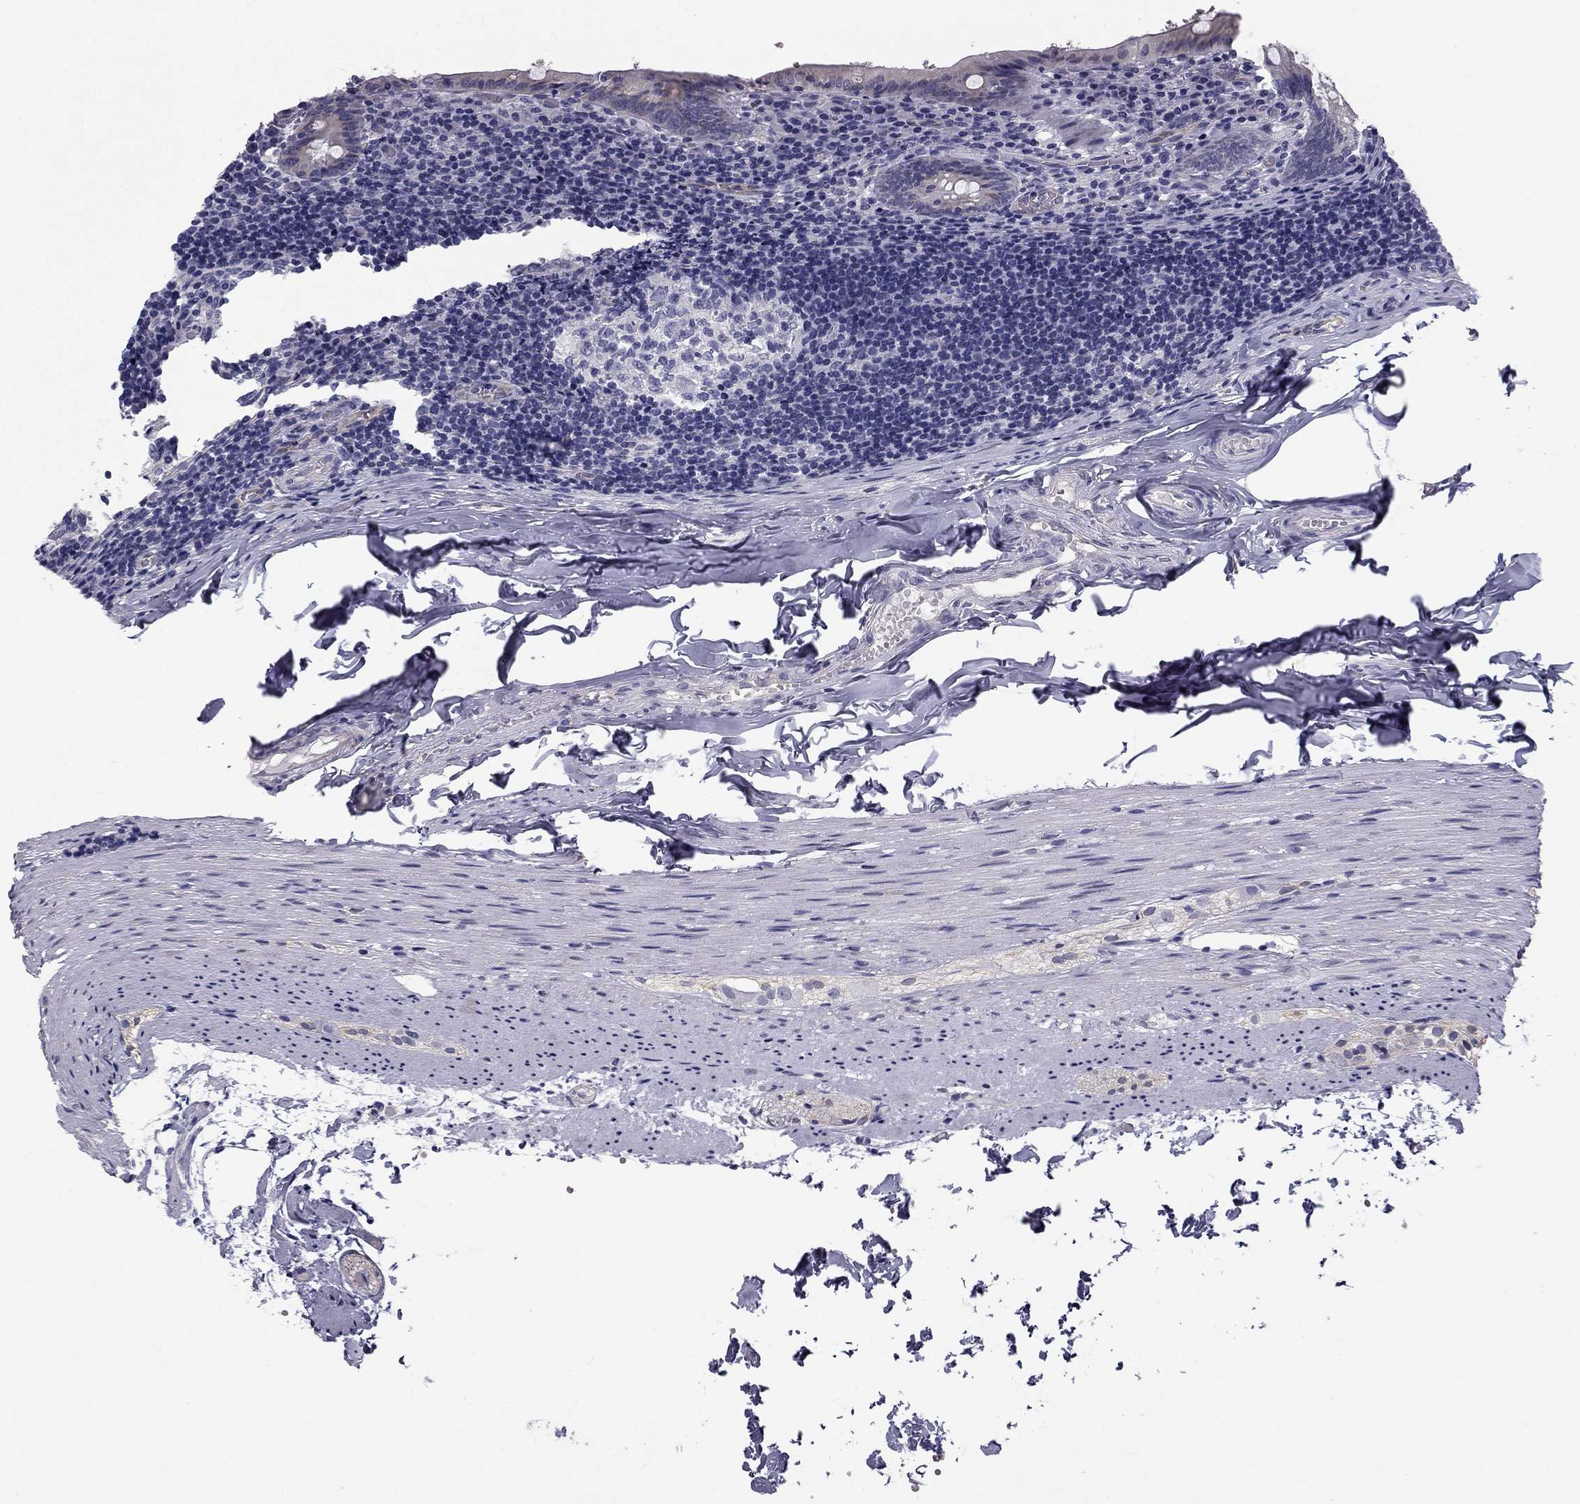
{"staining": {"intensity": "negative", "quantity": "none", "location": "none"}, "tissue": "appendix", "cell_type": "Glandular cells", "image_type": "normal", "snomed": [{"axis": "morphology", "description": "Normal tissue, NOS"}, {"axis": "topography", "description": "Appendix"}], "caption": "There is no significant positivity in glandular cells of appendix. The staining is performed using DAB brown chromogen with nuclei counter-stained in using hematoxylin.", "gene": "CCDC40", "patient": {"sex": "female", "age": 23}}